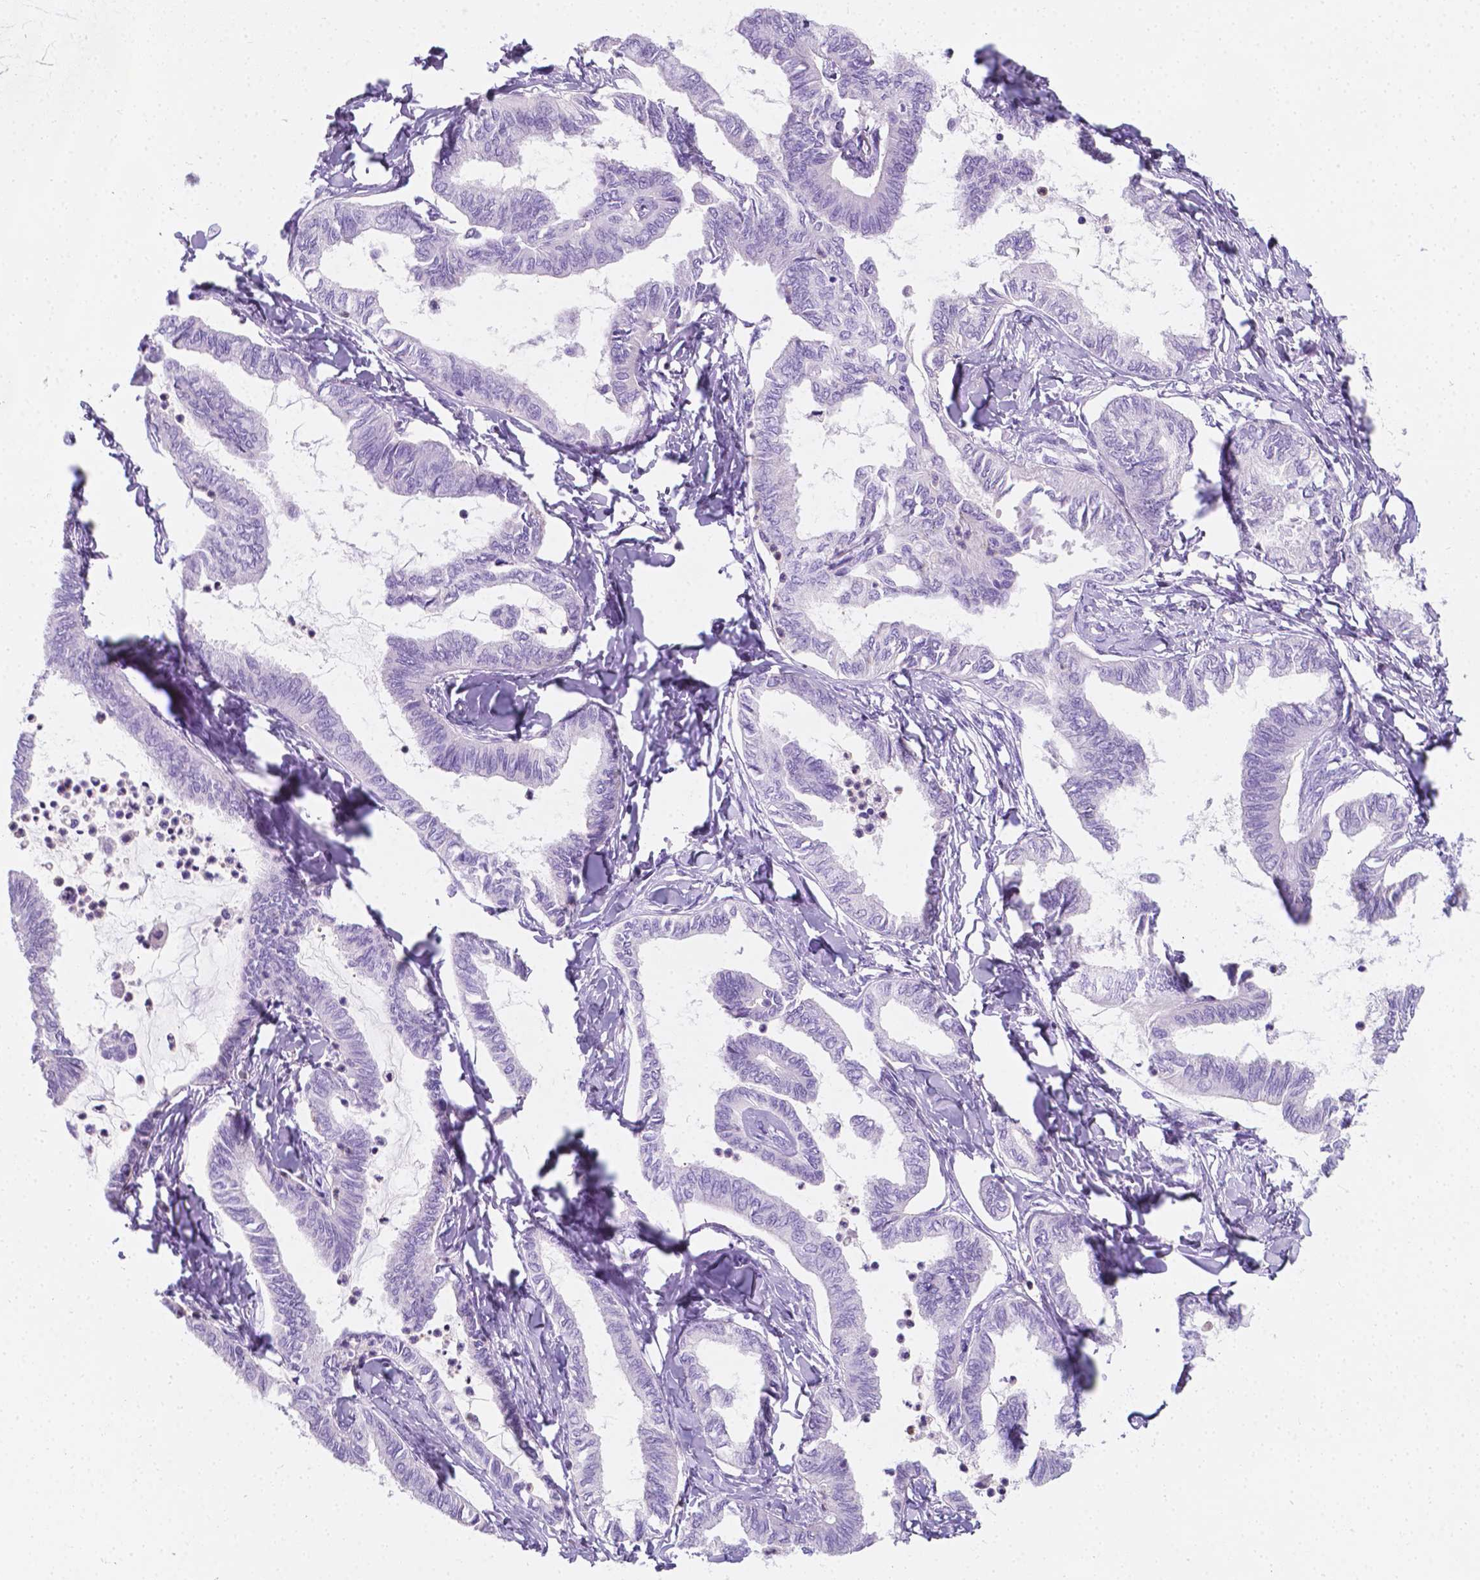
{"staining": {"intensity": "negative", "quantity": "none", "location": "none"}, "tissue": "ovarian cancer", "cell_type": "Tumor cells", "image_type": "cancer", "snomed": [{"axis": "morphology", "description": "Carcinoma, endometroid"}, {"axis": "topography", "description": "Ovary"}], "caption": "This is a image of immunohistochemistry (IHC) staining of ovarian endometroid carcinoma, which shows no staining in tumor cells.", "gene": "GNAO1", "patient": {"sex": "female", "age": 70}}